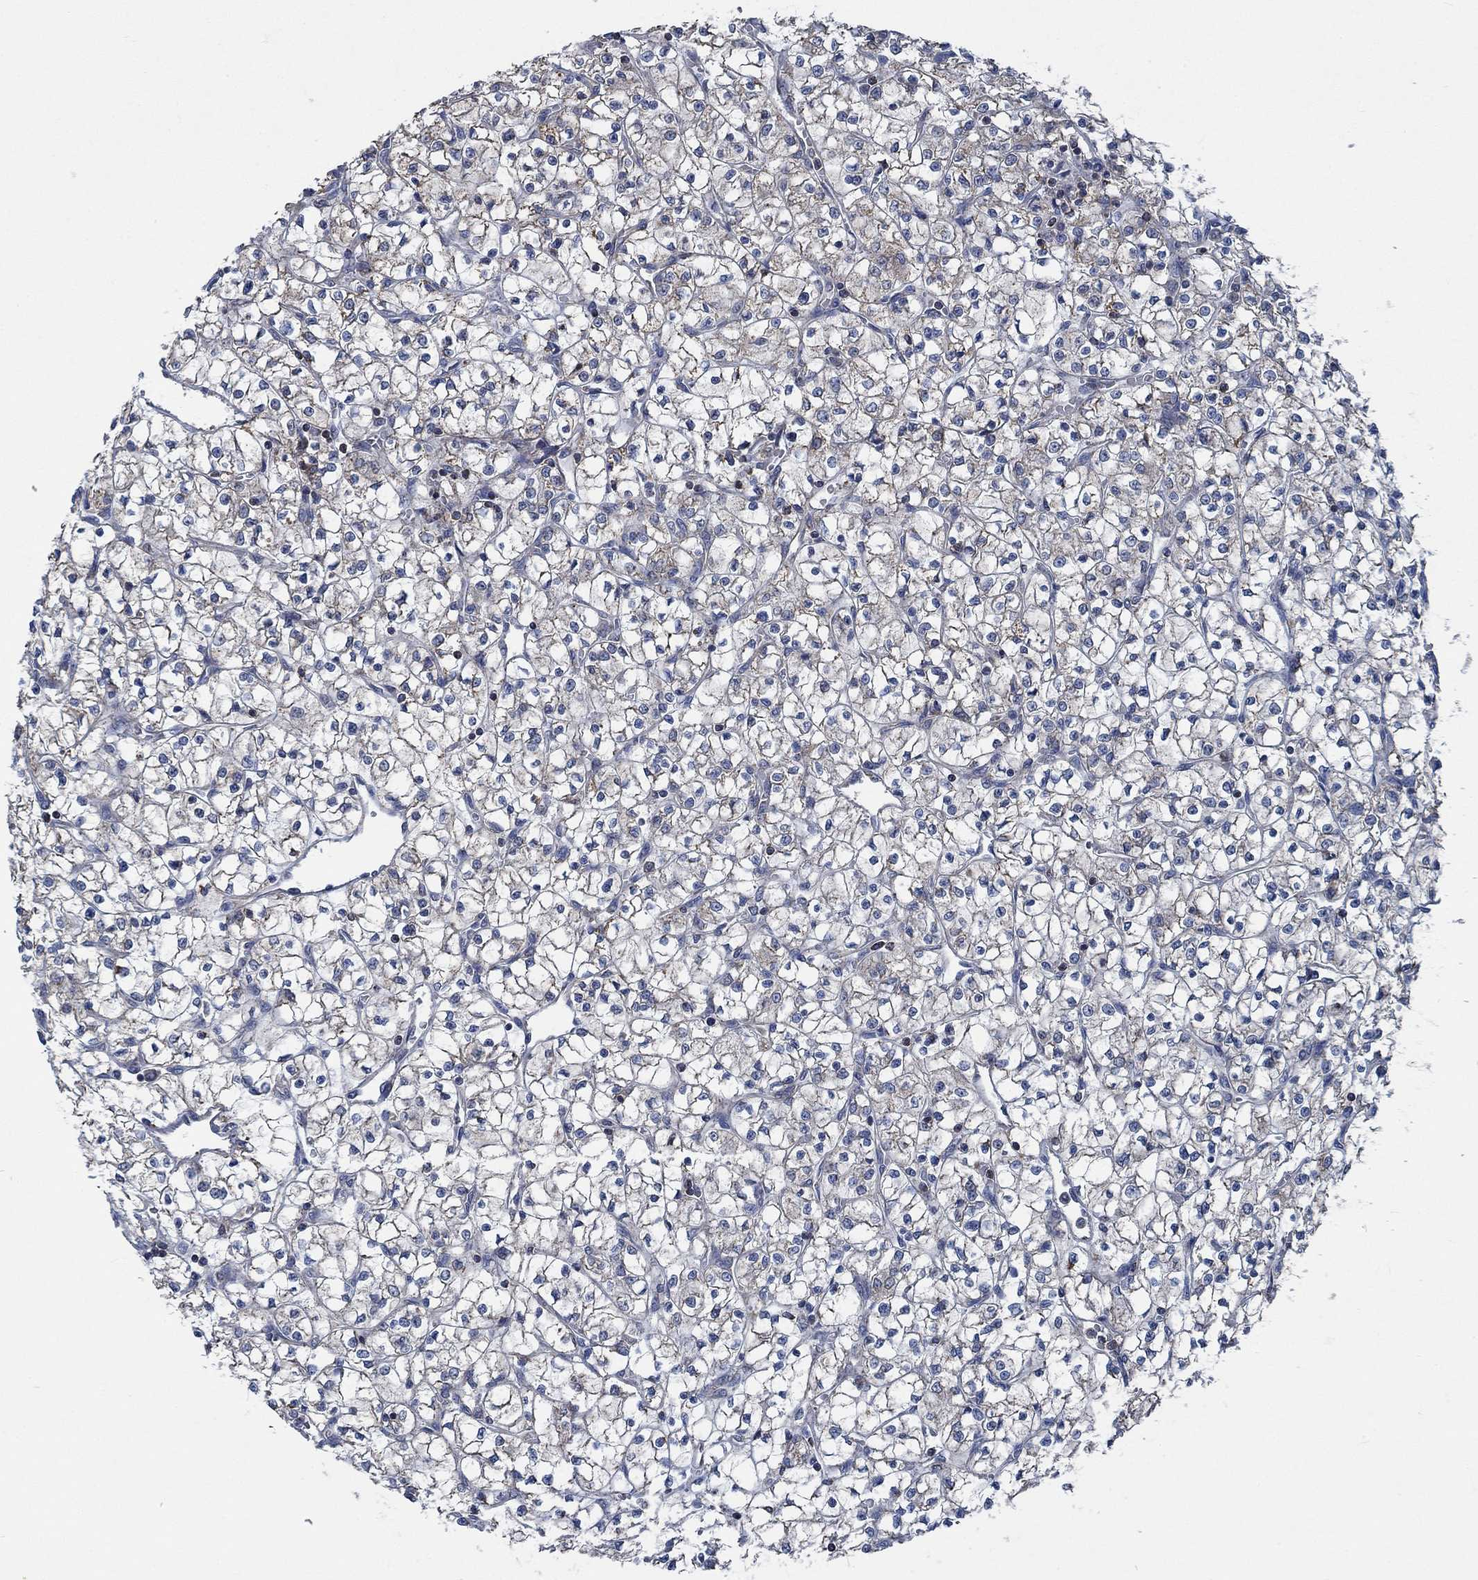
{"staining": {"intensity": "weak", "quantity": "25%-75%", "location": "cytoplasmic/membranous"}, "tissue": "renal cancer", "cell_type": "Tumor cells", "image_type": "cancer", "snomed": [{"axis": "morphology", "description": "Adenocarcinoma, NOS"}, {"axis": "topography", "description": "Kidney"}], "caption": "This is an image of immunohistochemistry staining of renal cancer (adenocarcinoma), which shows weak staining in the cytoplasmic/membranous of tumor cells.", "gene": "STXBP6", "patient": {"sex": "female", "age": 64}}